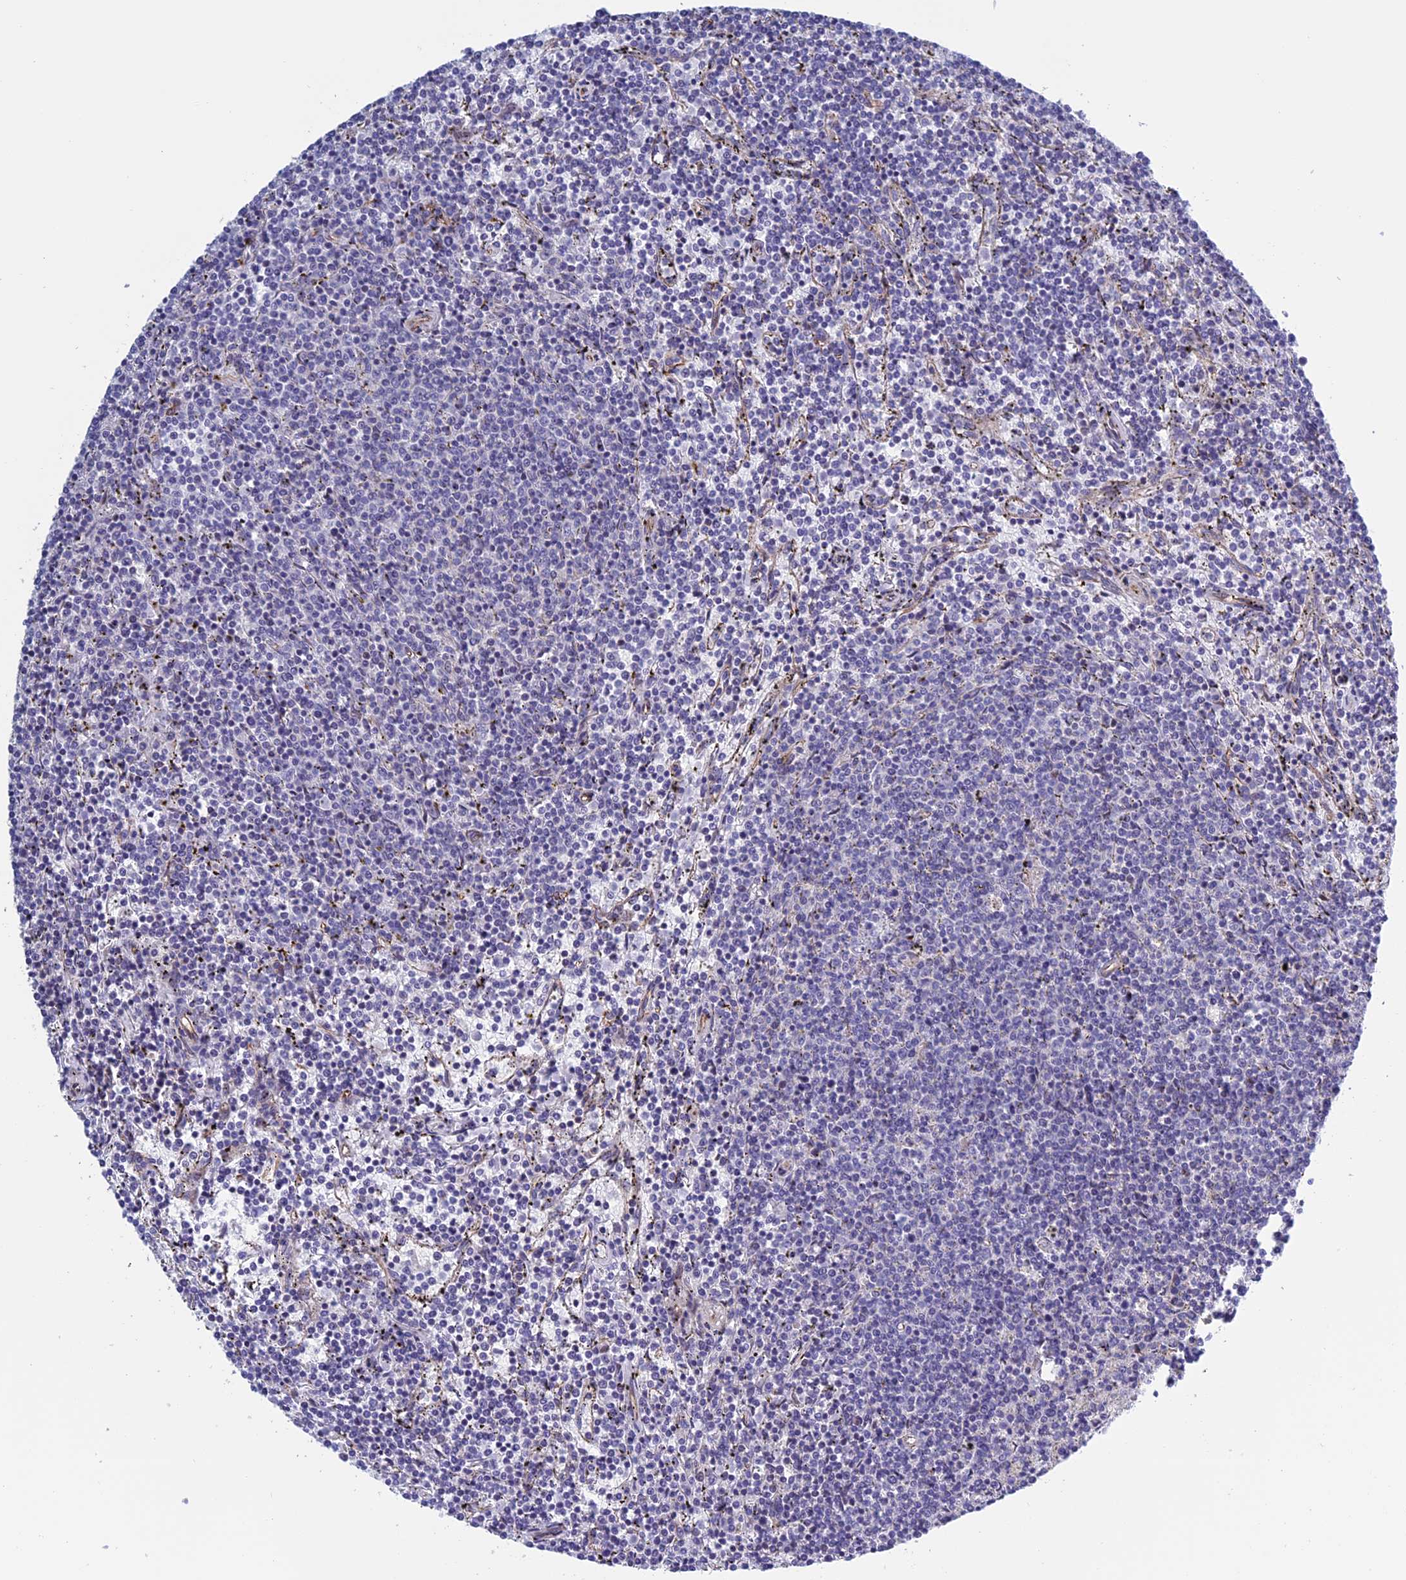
{"staining": {"intensity": "negative", "quantity": "none", "location": "none"}, "tissue": "lymphoma", "cell_type": "Tumor cells", "image_type": "cancer", "snomed": [{"axis": "morphology", "description": "Malignant lymphoma, non-Hodgkin's type, Low grade"}, {"axis": "topography", "description": "Spleen"}], "caption": "Low-grade malignant lymphoma, non-Hodgkin's type was stained to show a protein in brown. There is no significant positivity in tumor cells.", "gene": "BCL2L10", "patient": {"sex": "female", "age": 50}}